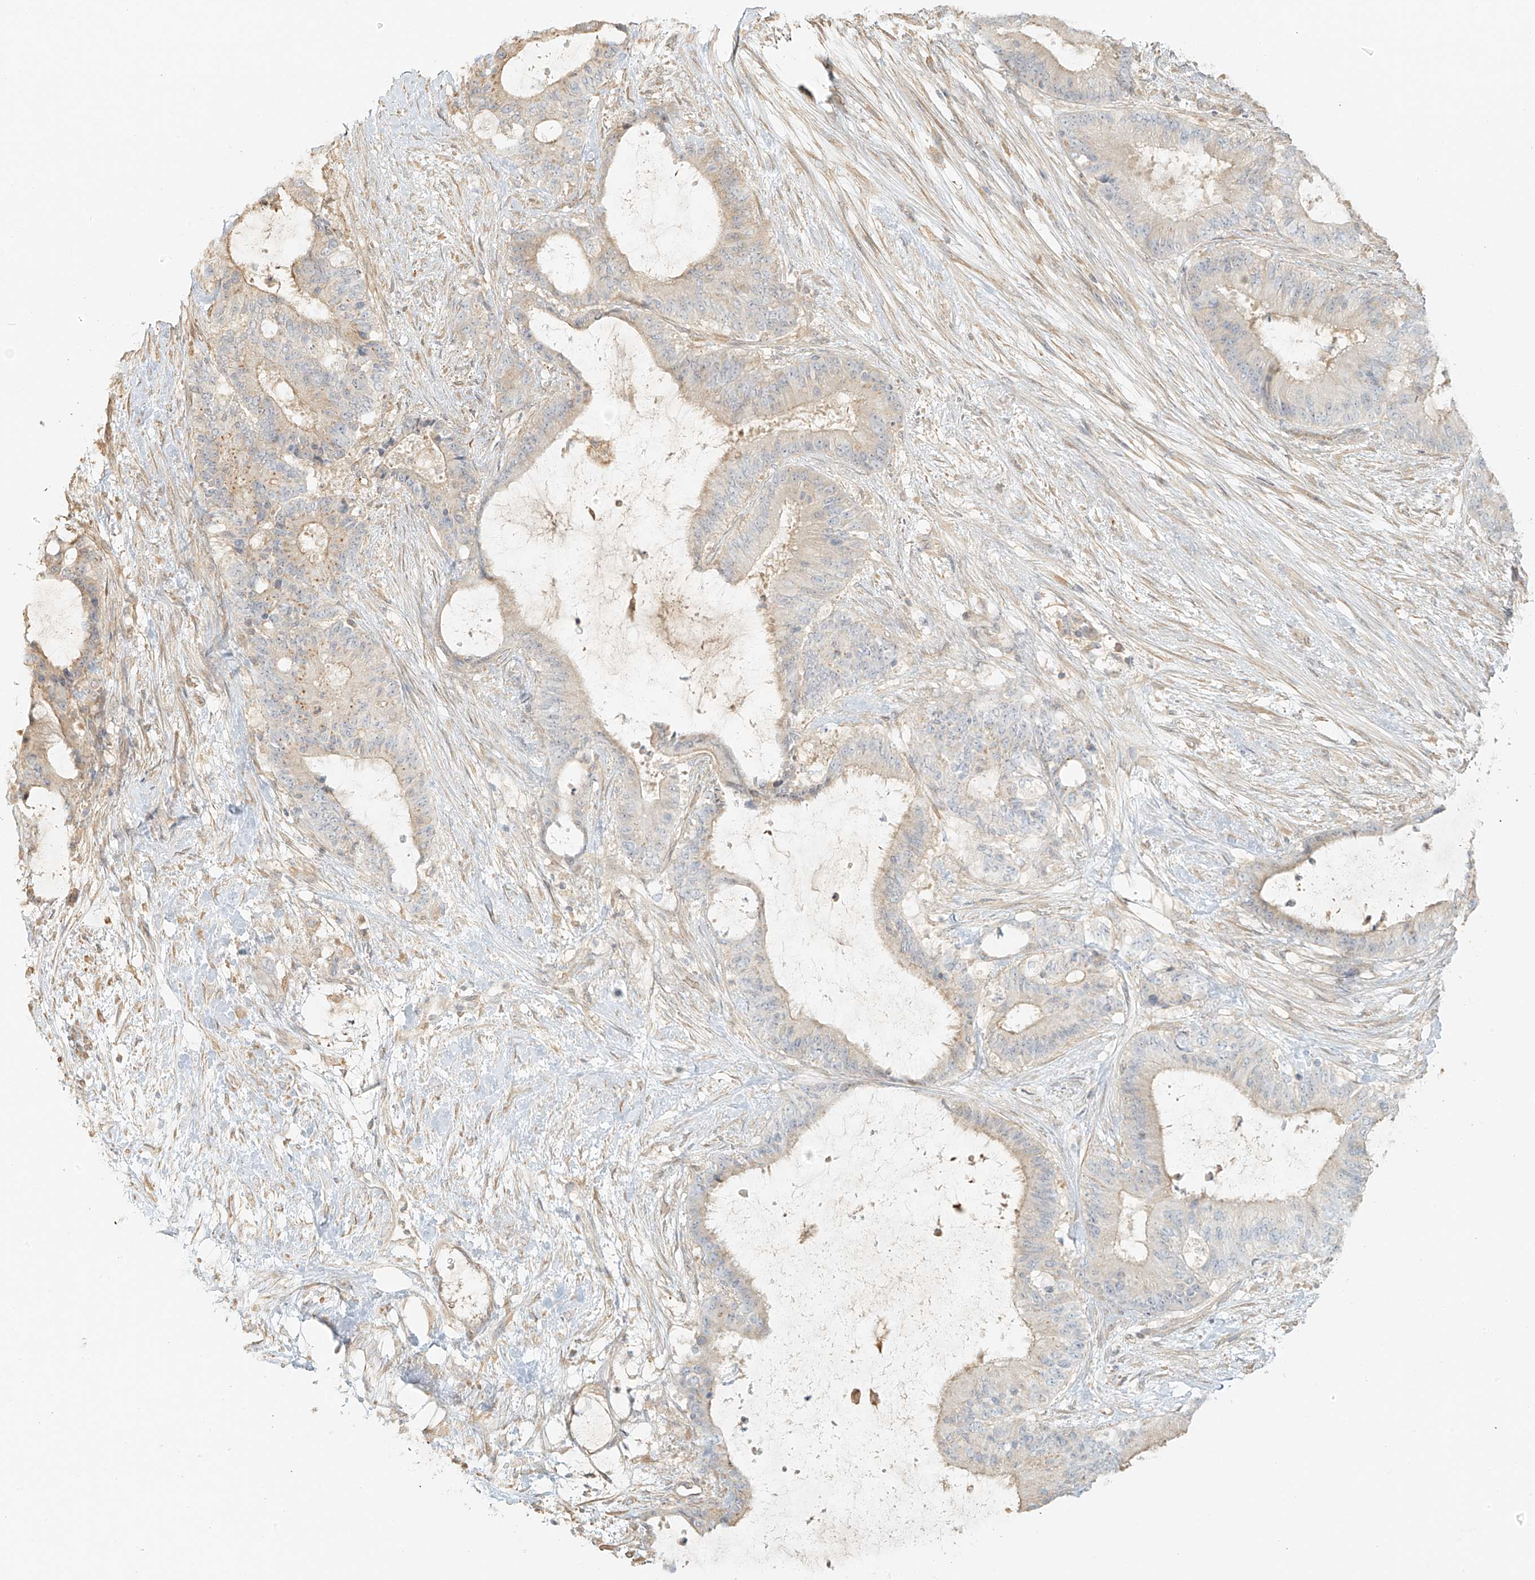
{"staining": {"intensity": "weak", "quantity": "<25%", "location": "cytoplasmic/membranous"}, "tissue": "liver cancer", "cell_type": "Tumor cells", "image_type": "cancer", "snomed": [{"axis": "morphology", "description": "Normal tissue, NOS"}, {"axis": "morphology", "description": "Cholangiocarcinoma"}, {"axis": "topography", "description": "Liver"}, {"axis": "topography", "description": "Peripheral nerve tissue"}], "caption": "Liver cancer stained for a protein using IHC displays no positivity tumor cells.", "gene": "UPK1B", "patient": {"sex": "female", "age": 73}}